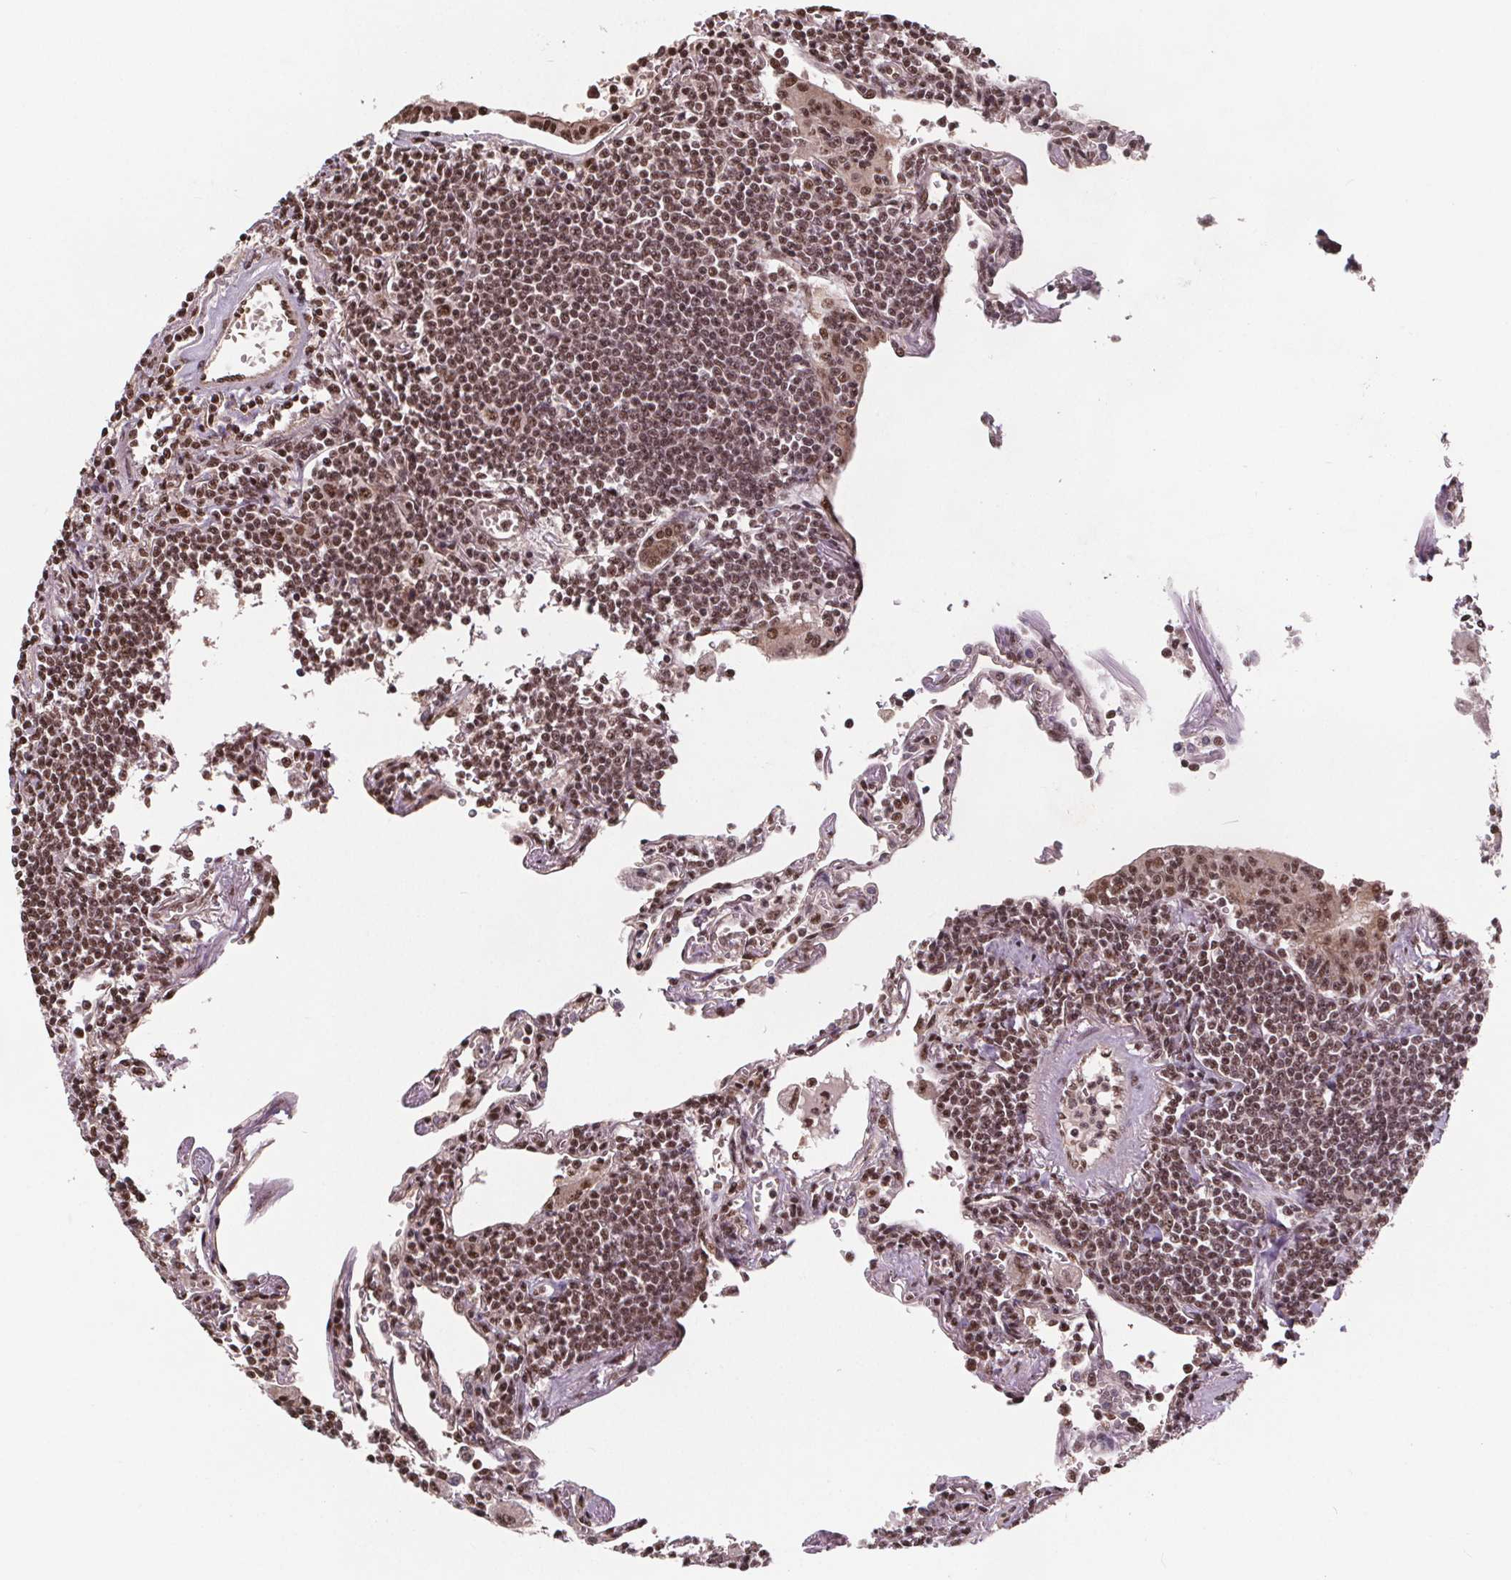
{"staining": {"intensity": "moderate", "quantity": ">75%", "location": "nuclear"}, "tissue": "lymphoma", "cell_type": "Tumor cells", "image_type": "cancer", "snomed": [{"axis": "morphology", "description": "Malignant lymphoma, non-Hodgkin's type, Low grade"}, {"axis": "topography", "description": "Lung"}], "caption": "Lymphoma stained for a protein reveals moderate nuclear positivity in tumor cells.", "gene": "JARID2", "patient": {"sex": "female", "age": 71}}